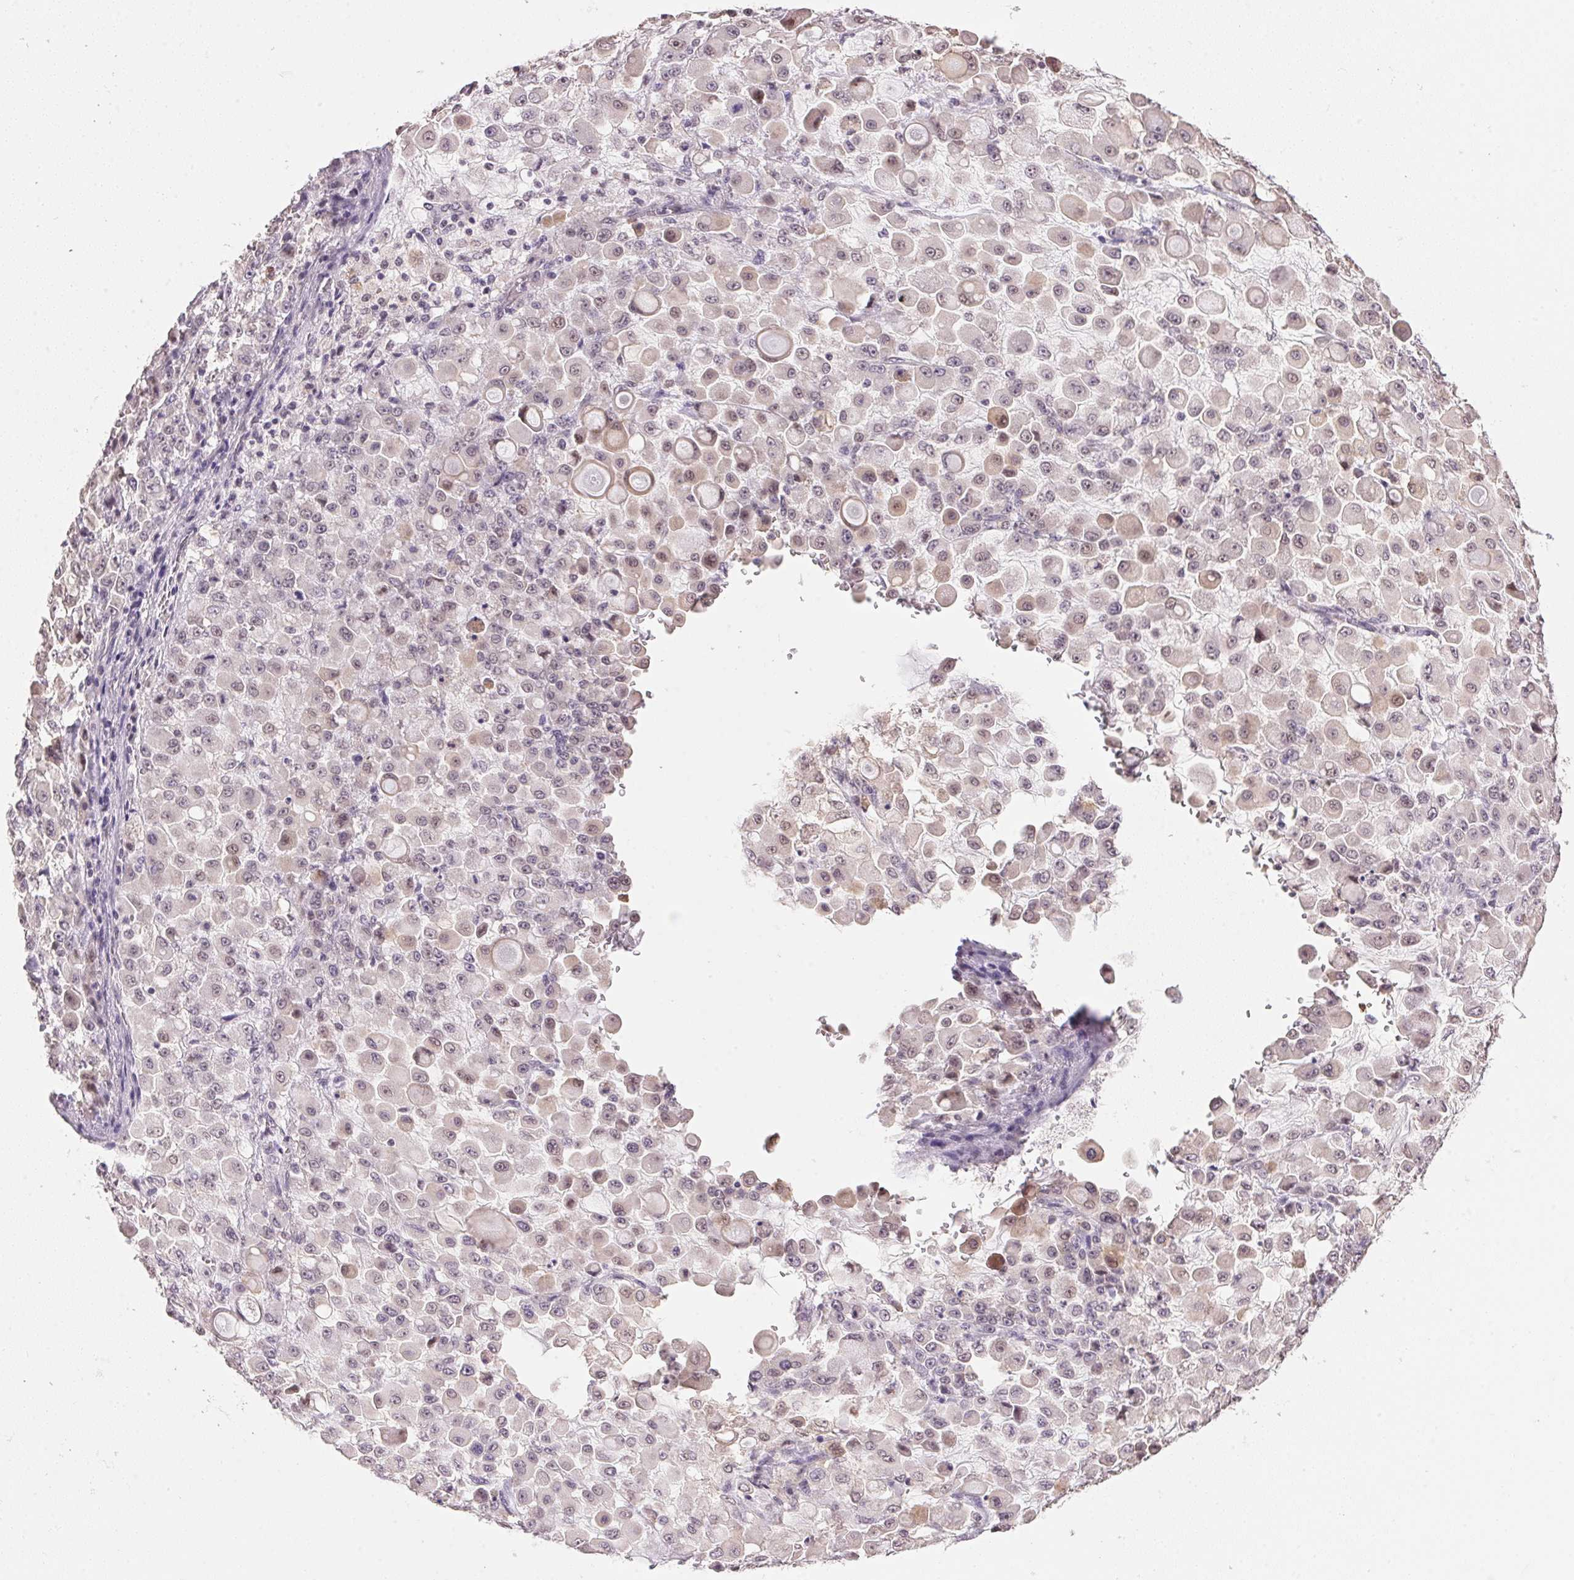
{"staining": {"intensity": "weak", "quantity": "25%-75%", "location": "cytoplasmic/membranous,nuclear"}, "tissue": "stomach cancer", "cell_type": "Tumor cells", "image_type": "cancer", "snomed": [{"axis": "morphology", "description": "Adenocarcinoma, NOS"}, {"axis": "topography", "description": "Stomach"}], "caption": "This photomicrograph displays immunohistochemistry (IHC) staining of stomach cancer (adenocarcinoma), with low weak cytoplasmic/membranous and nuclear positivity in approximately 25%-75% of tumor cells.", "gene": "FNDC4", "patient": {"sex": "female", "age": 76}}